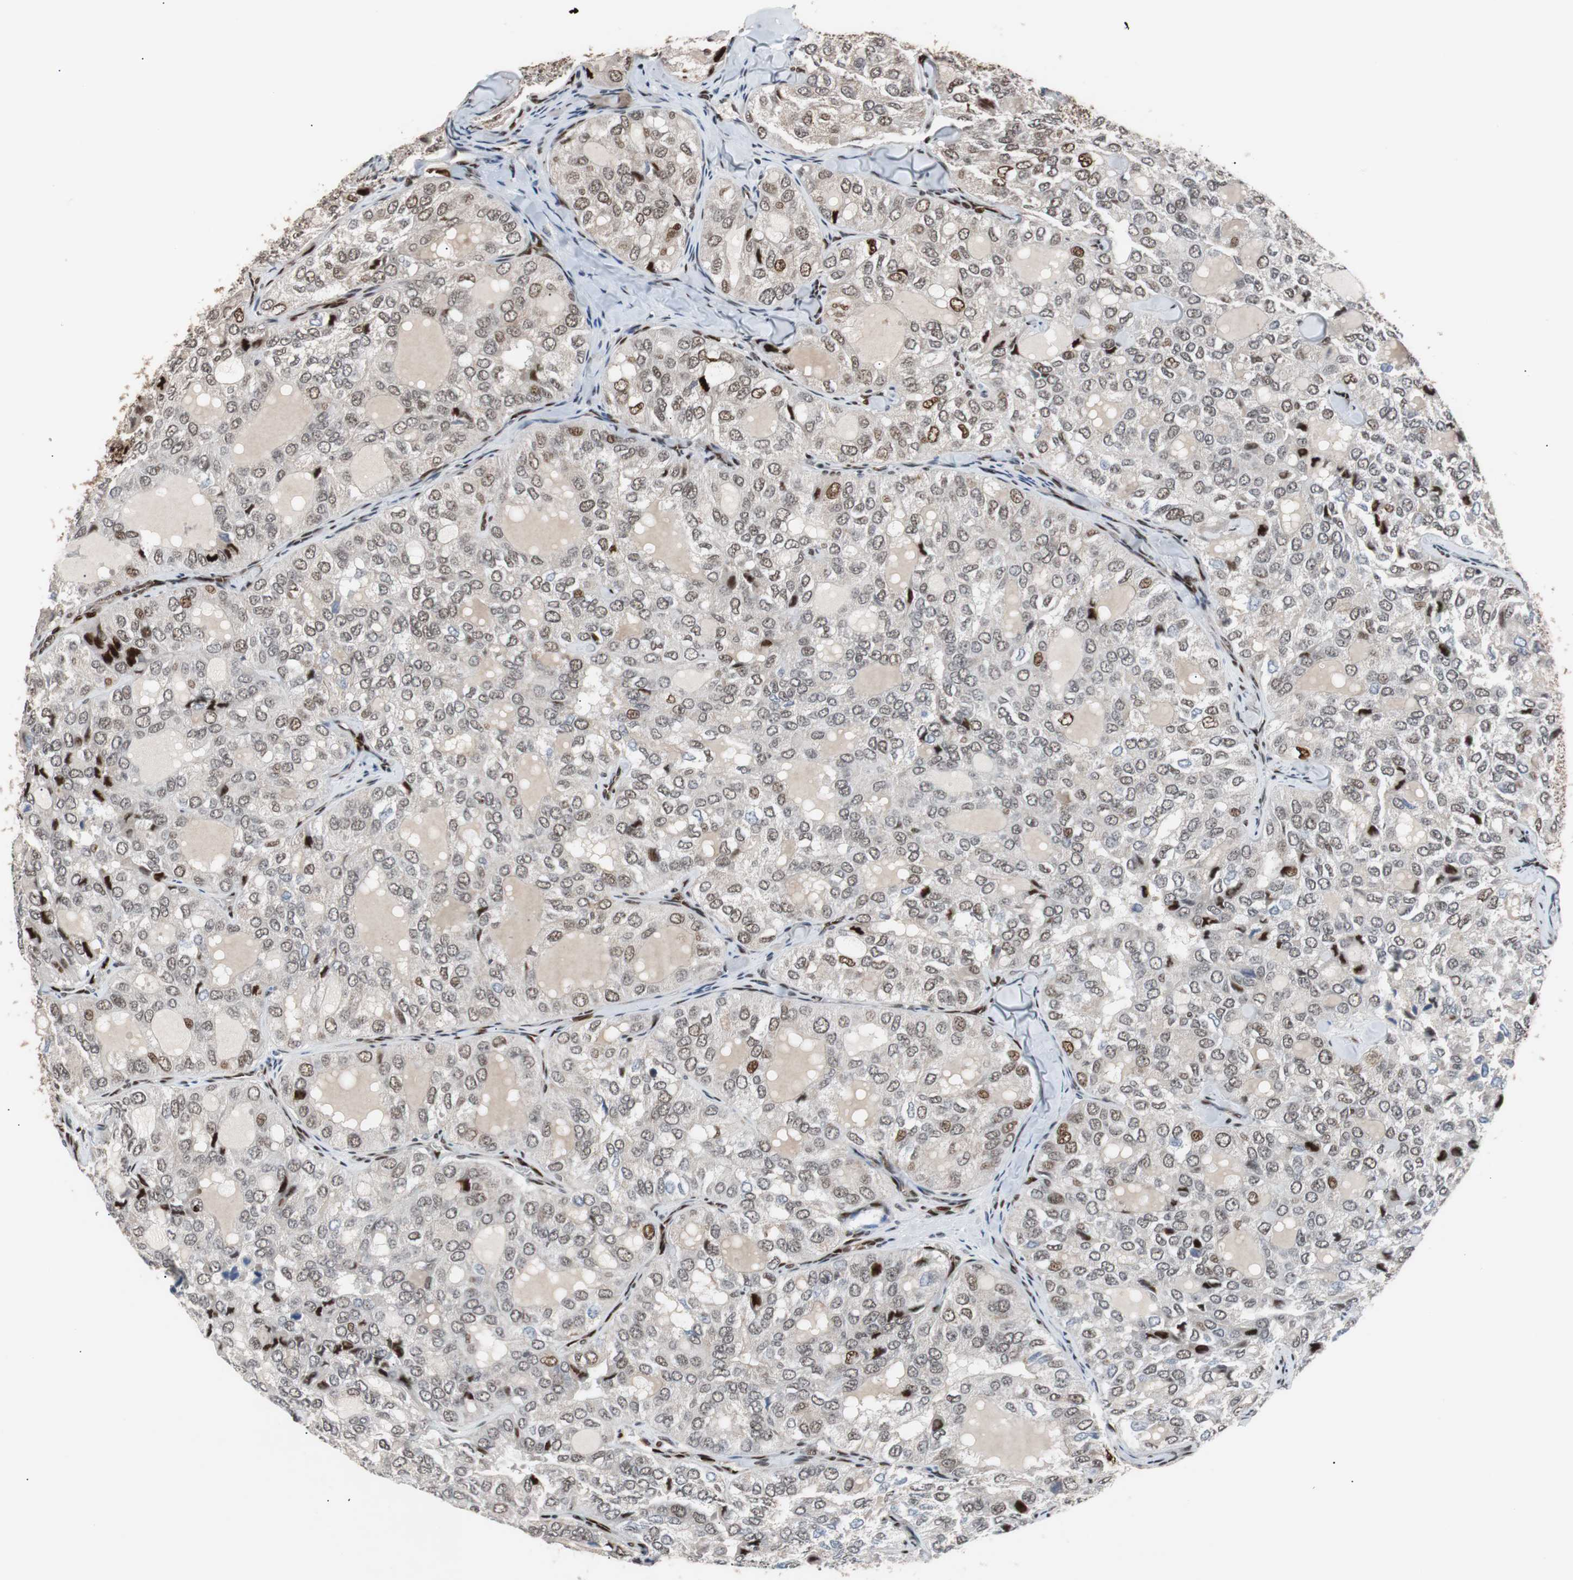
{"staining": {"intensity": "moderate", "quantity": "<25%", "location": "nuclear"}, "tissue": "thyroid cancer", "cell_type": "Tumor cells", "image_type": "cancer", "snomed": [{"axis": "morphology", "description": "Follicular adenoma carcinoma, NOS"}, {"axis": "topography", "description": "Thyroid gland"}], "caption": "Tumor cells display moderate nuclear positivity in about <25% of cells in thyroid follicular adenoma carcinoma.", "gene": "NBL1", "patient": {"sex": "male", "age": 75}}